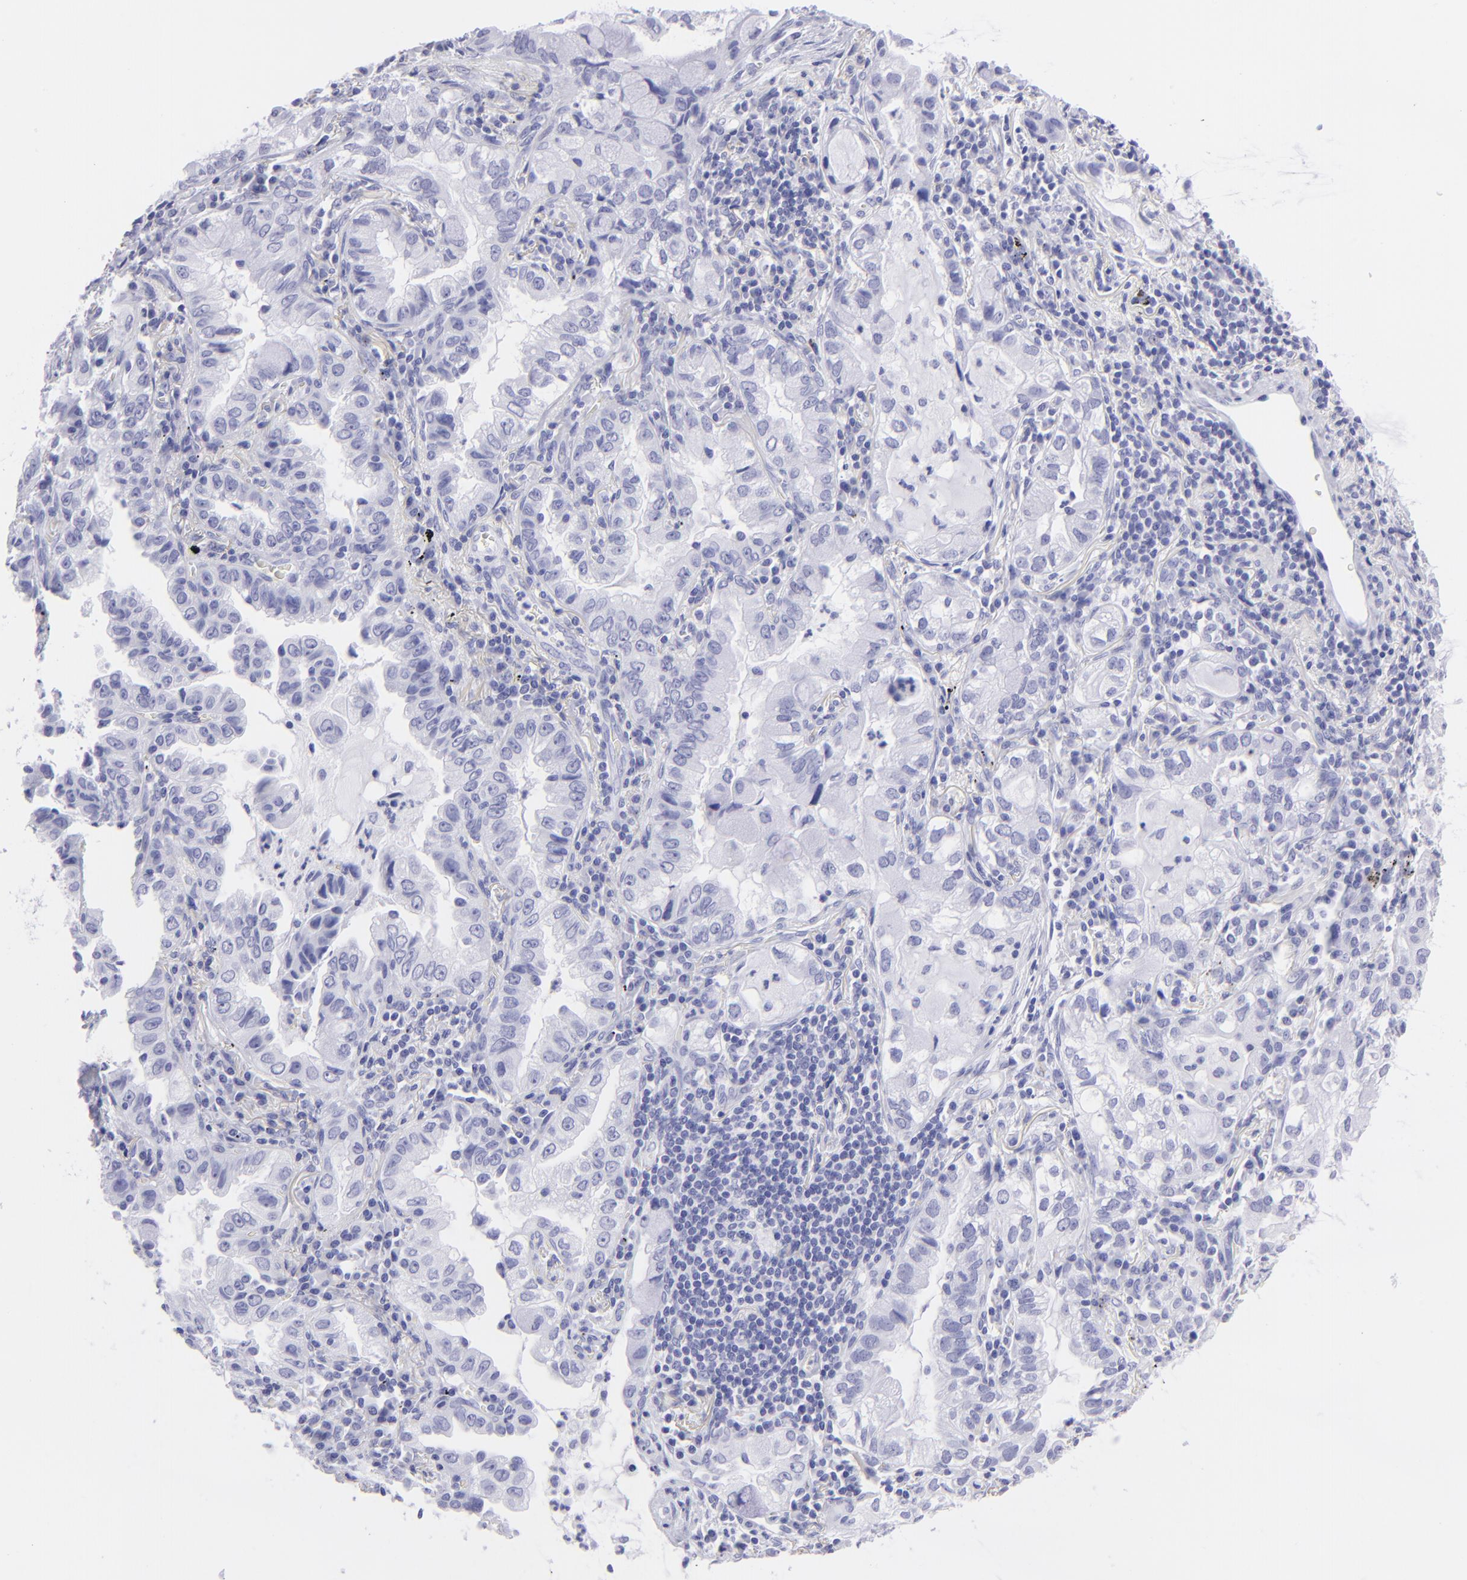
{"staining": {"intensity": "negative", "quantity": "none", "location": "none"}, "tissue": "lung cancer", "cell_type": "Tumor cells", "image_type": "cancer", "snomed": [{"axis": "morphology", "description": "Adenocarcinoma, NOS"}, {"axis": "topography", "description": "Lung"}], "caption": "IHC of adenocarcinoma (lung) shows no expression in tumor cells.", "gene": "SLC1A3", "patient": {"sex": "female", "age": 50}}